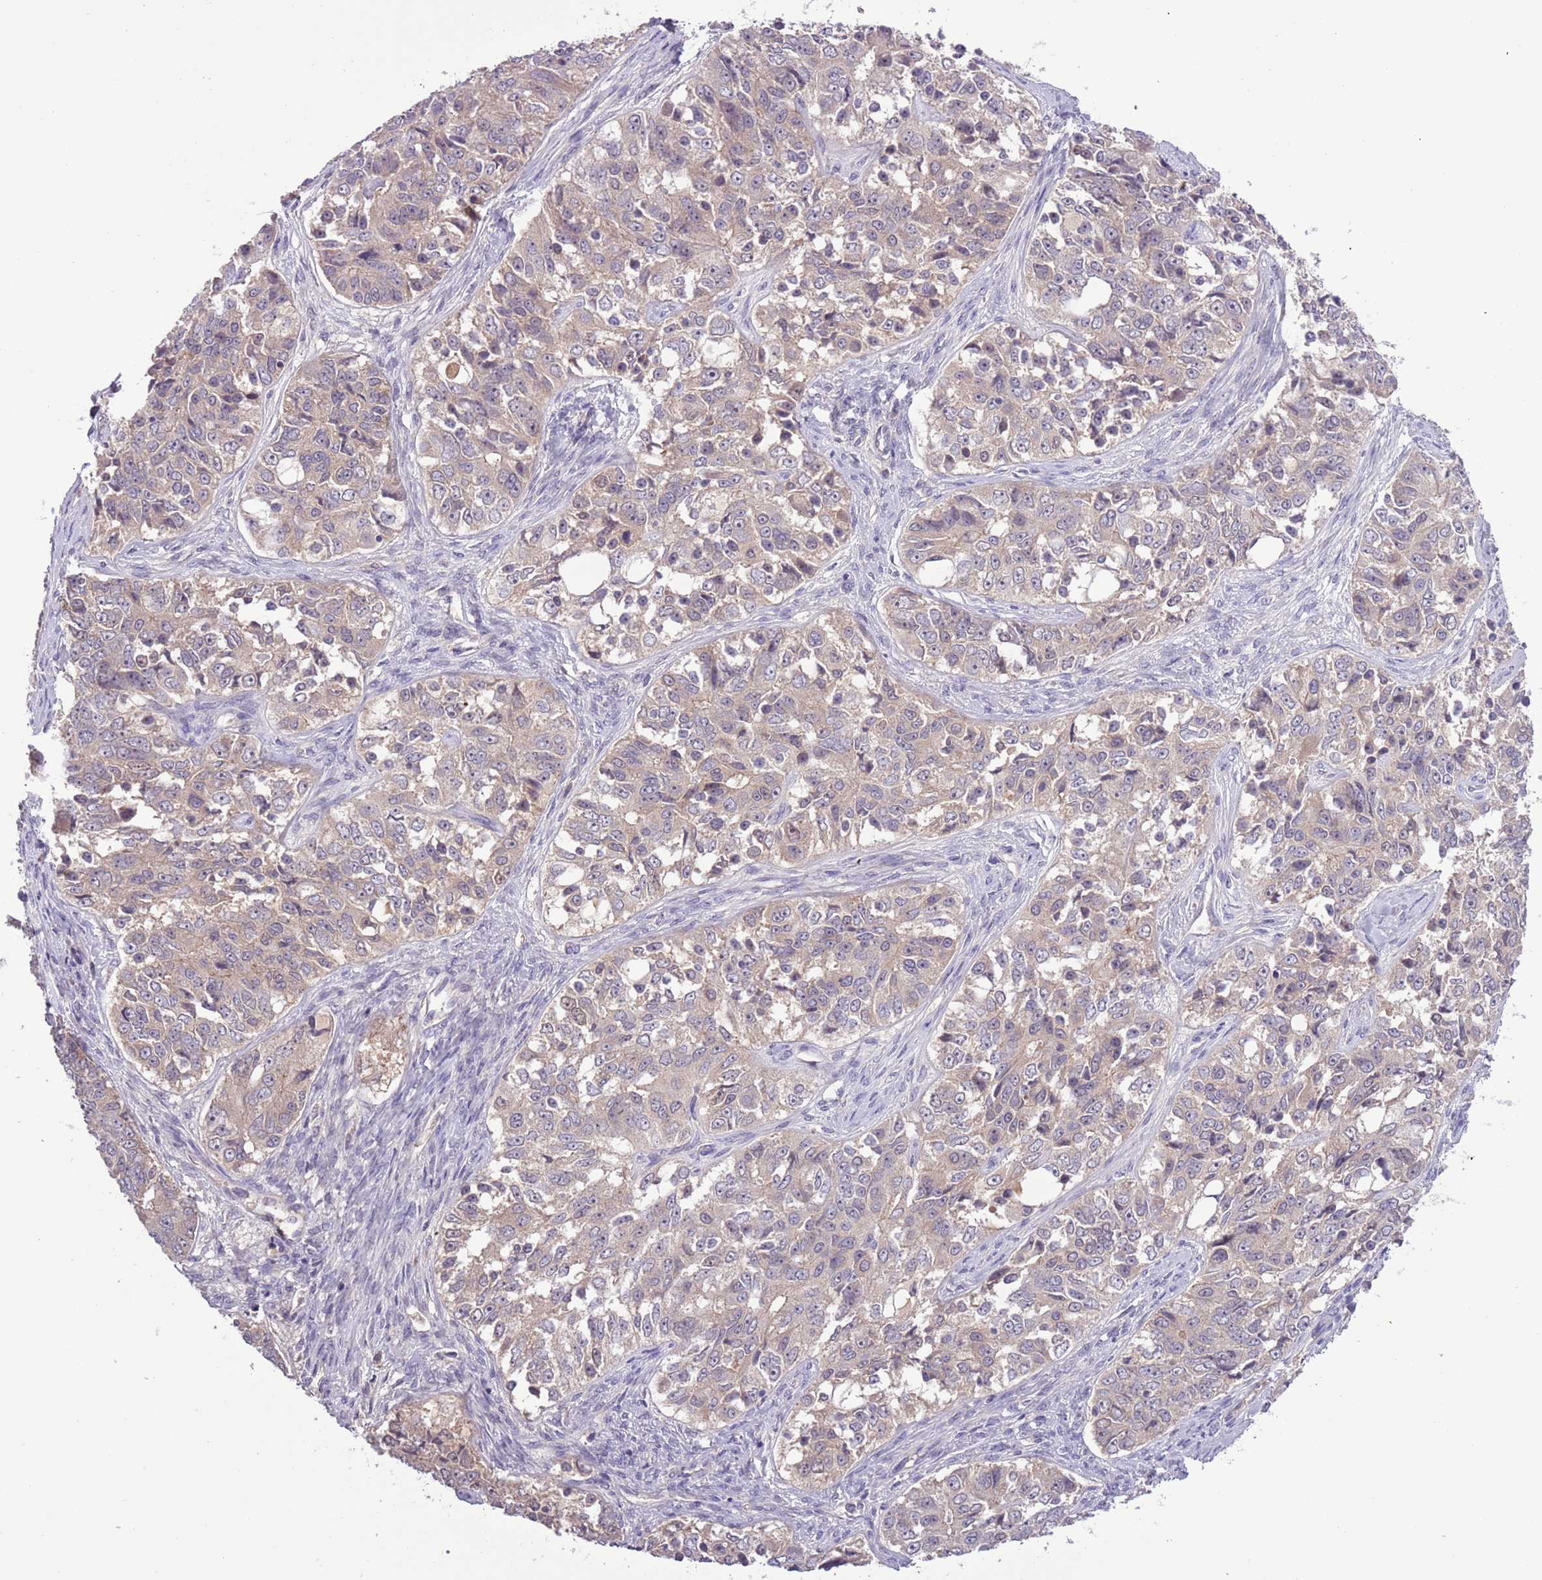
{"staining": {"intensity": "weak", "quantity": ">75%", "location": "cytoplasmic/membranous"}, "tissue": "ovarian cancer", "cell_type": "Tumor cells", "image_type": "cancer", "snomed": [{"axis": "morphology", "description": "Carcinoma, endometroid"}, {"axis": "topography", "description": "Ovary"}], "caption": "Ovarian endometroid carcinoma stained with a protein marker demonstrates weak staining in tumor cells.", "gene": "SHROOM3", "patient": {"sex": "female", "age": 51}}